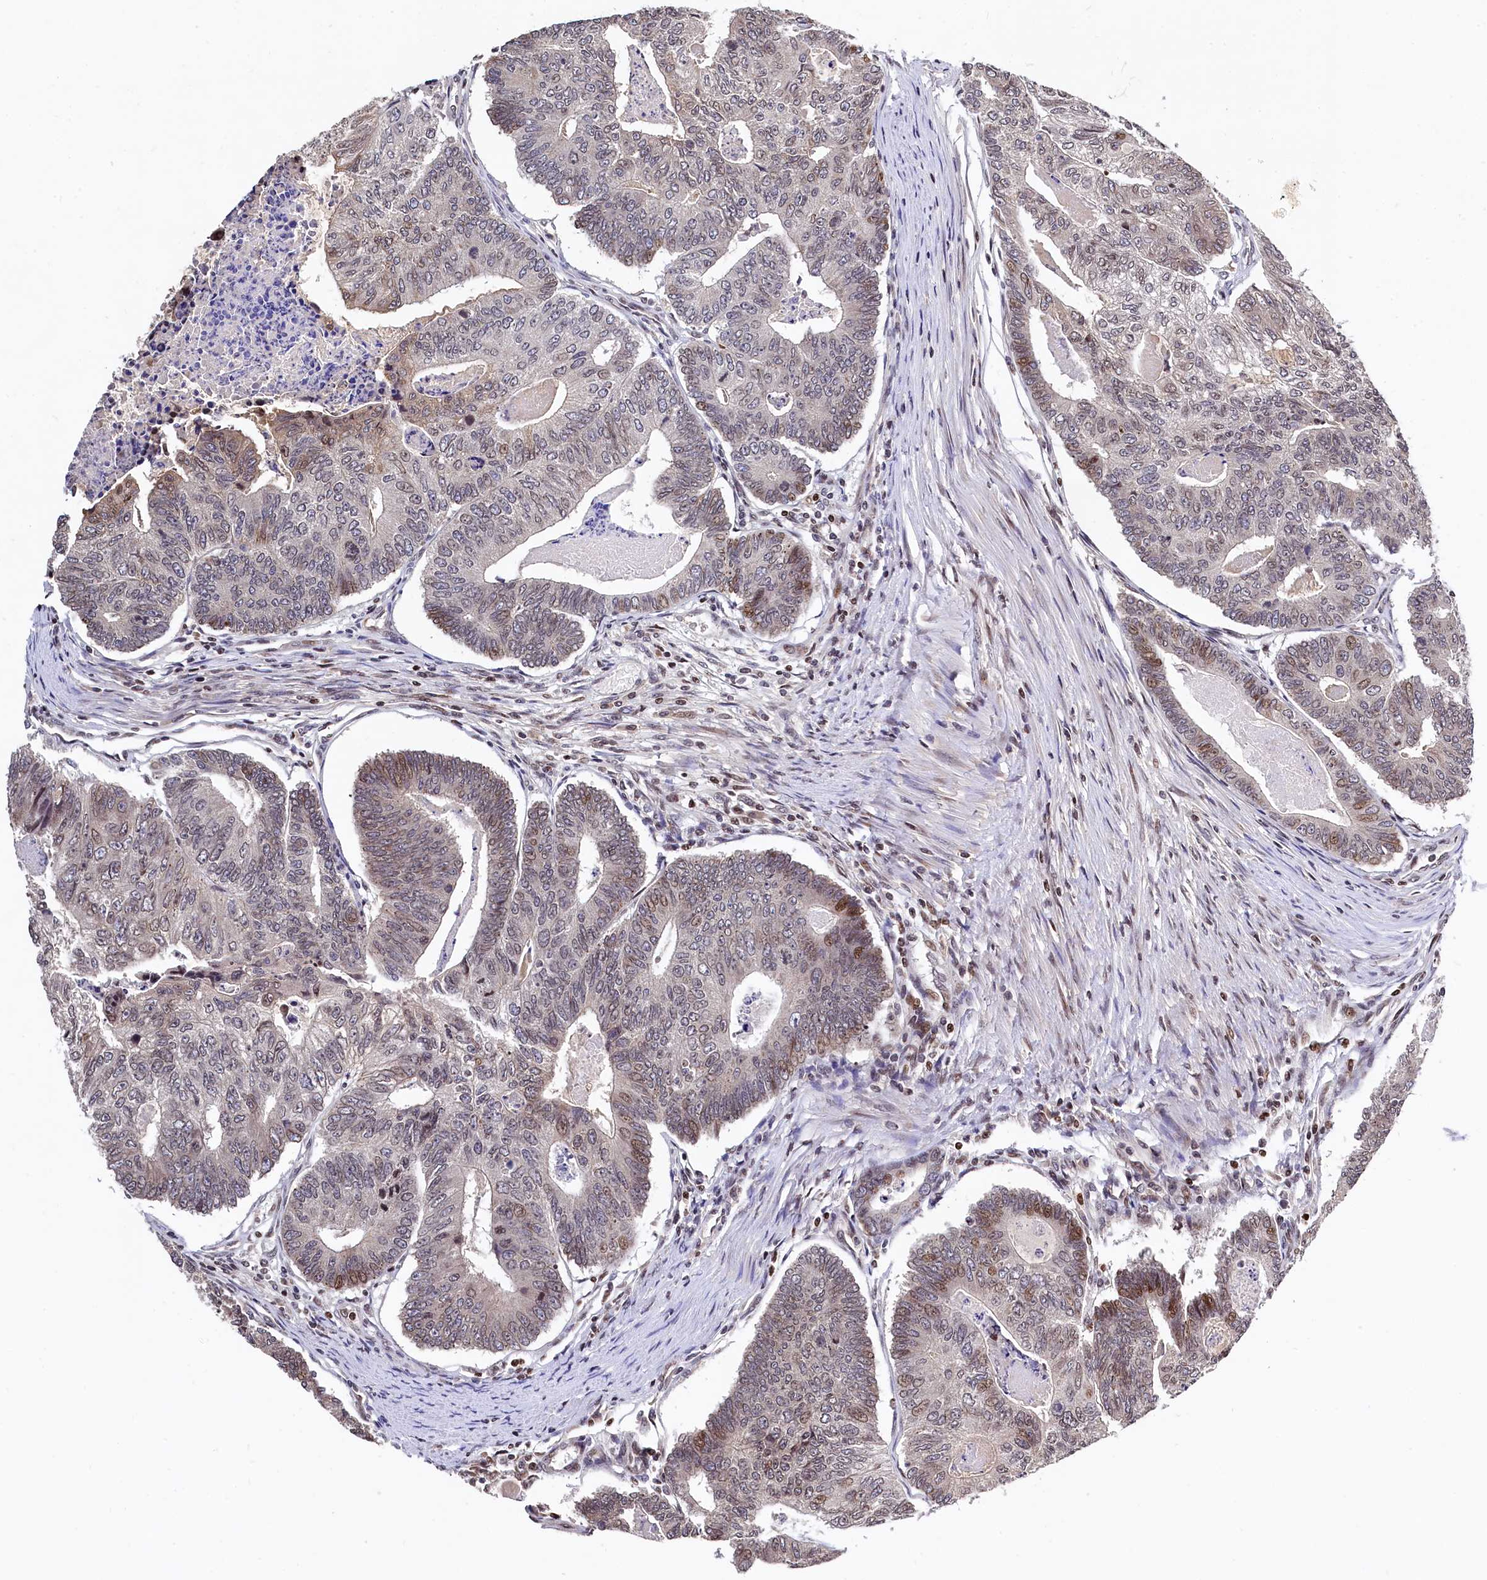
{"staining": {"intensity": "weak", "quantity": "<25%", "location": "nuclear"}, "tissue": "colorectal cancer", "cell_type": "Tumor cells", "image_type": "cancer", "snomed": [{"axis": "morphology", "description": "Adenocarcinoma, NOS"}, {"axis": "topography", "description": "Colon"}], "caption": "Immunohistochemical staining of human colorectal cancer (adenocarcinoma) shows no significant positivity in tumor cells. (Brightfield microscopy of DAB immunohistochemistry at high magnification).", "gene": "FAM217B", "patient": {"sex": "female", "age": 67}}